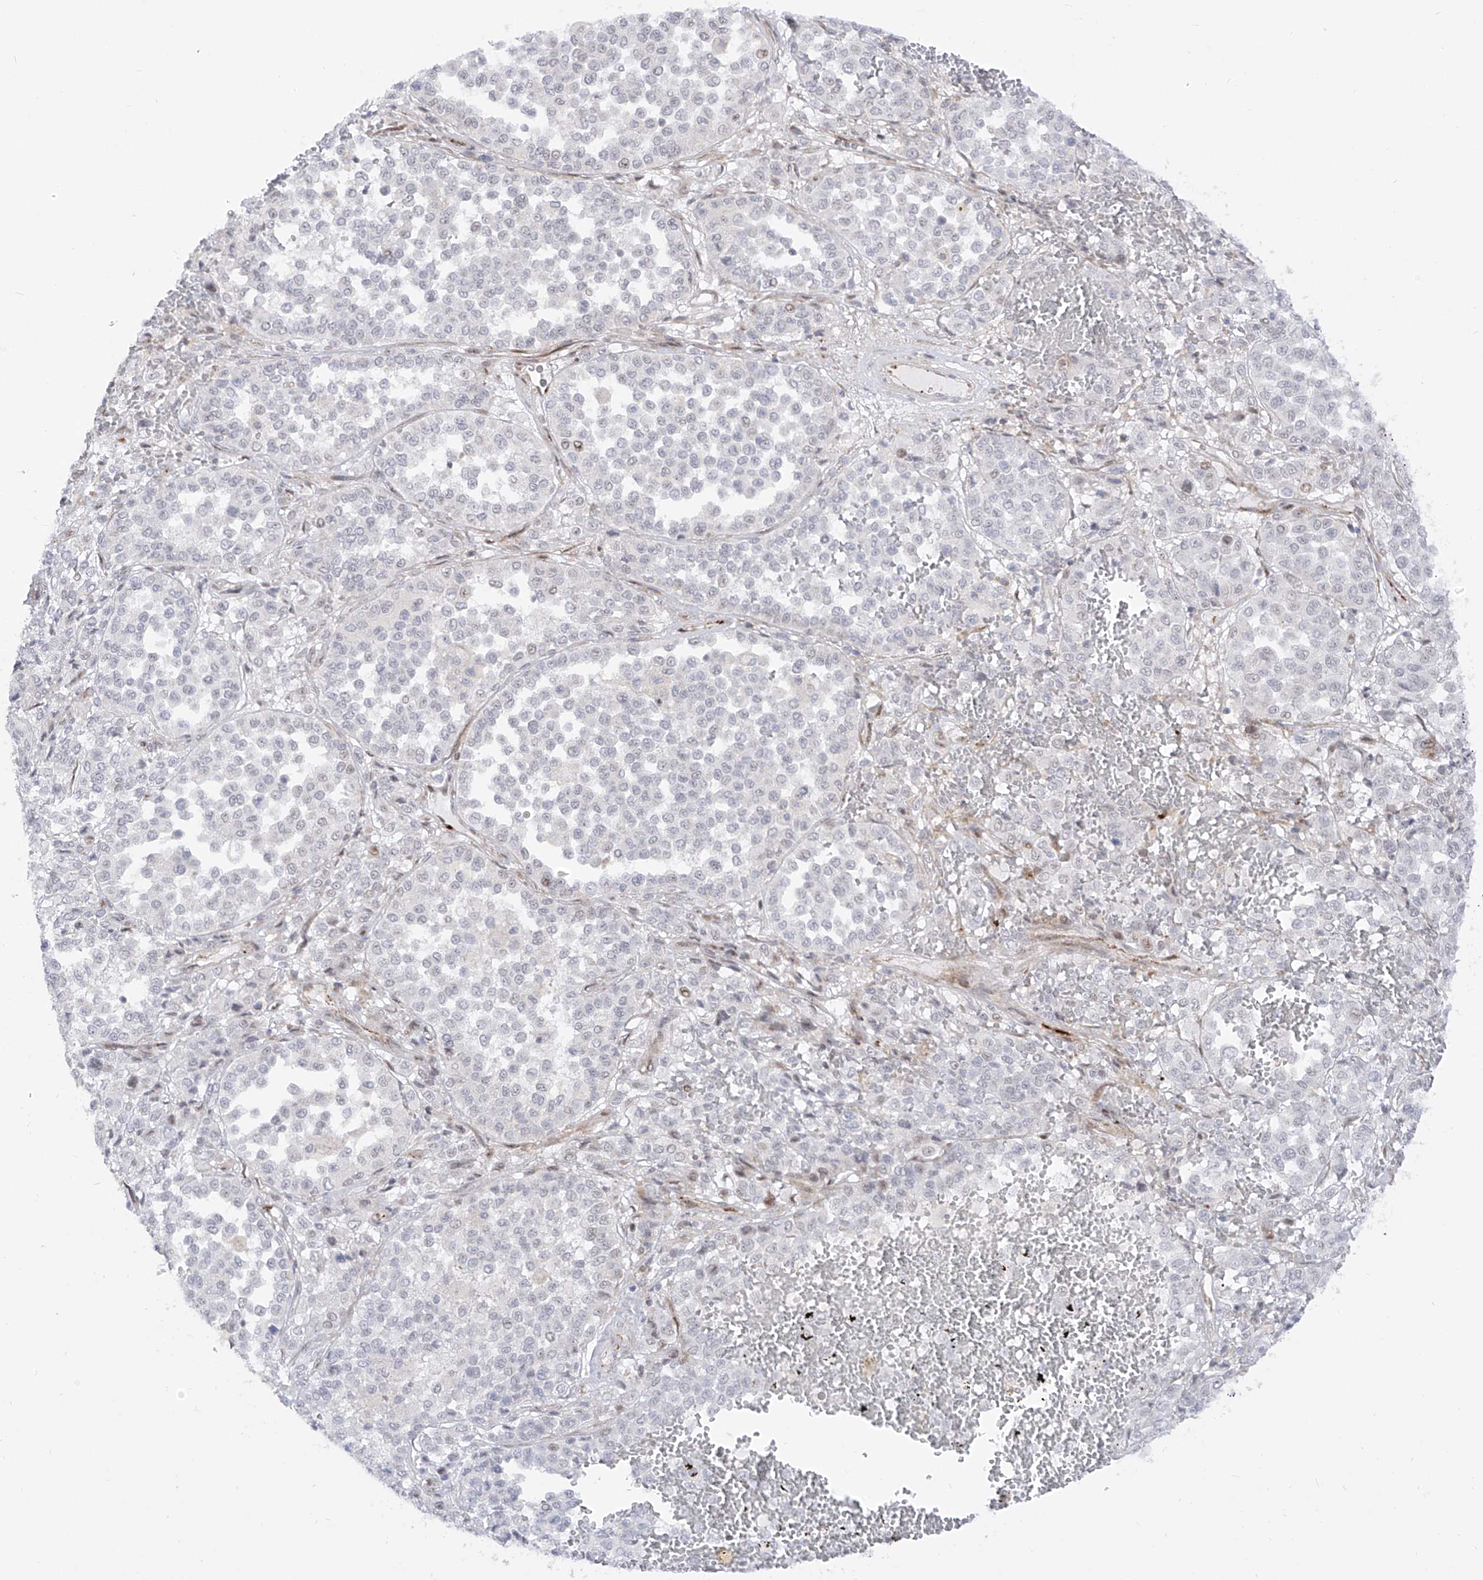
{"staining": {"intensity": "negative", "quantity": "none", "location": "none"}, "tissue": "melanoma", "cell_type": "Tumor cells", "image_type": "cancer", "snomed": [{"axis": "morphology", "description": "Malignant melanoma, Metastatic site"}, {"axis": "topography", "description": "Pancreas"}], "caption": "Tumor cells are negative for brown protein staining in malignant melanoma (metastatic site).", "gene": "ZNF180", "patient": {"sex": "female", "age": 30}}